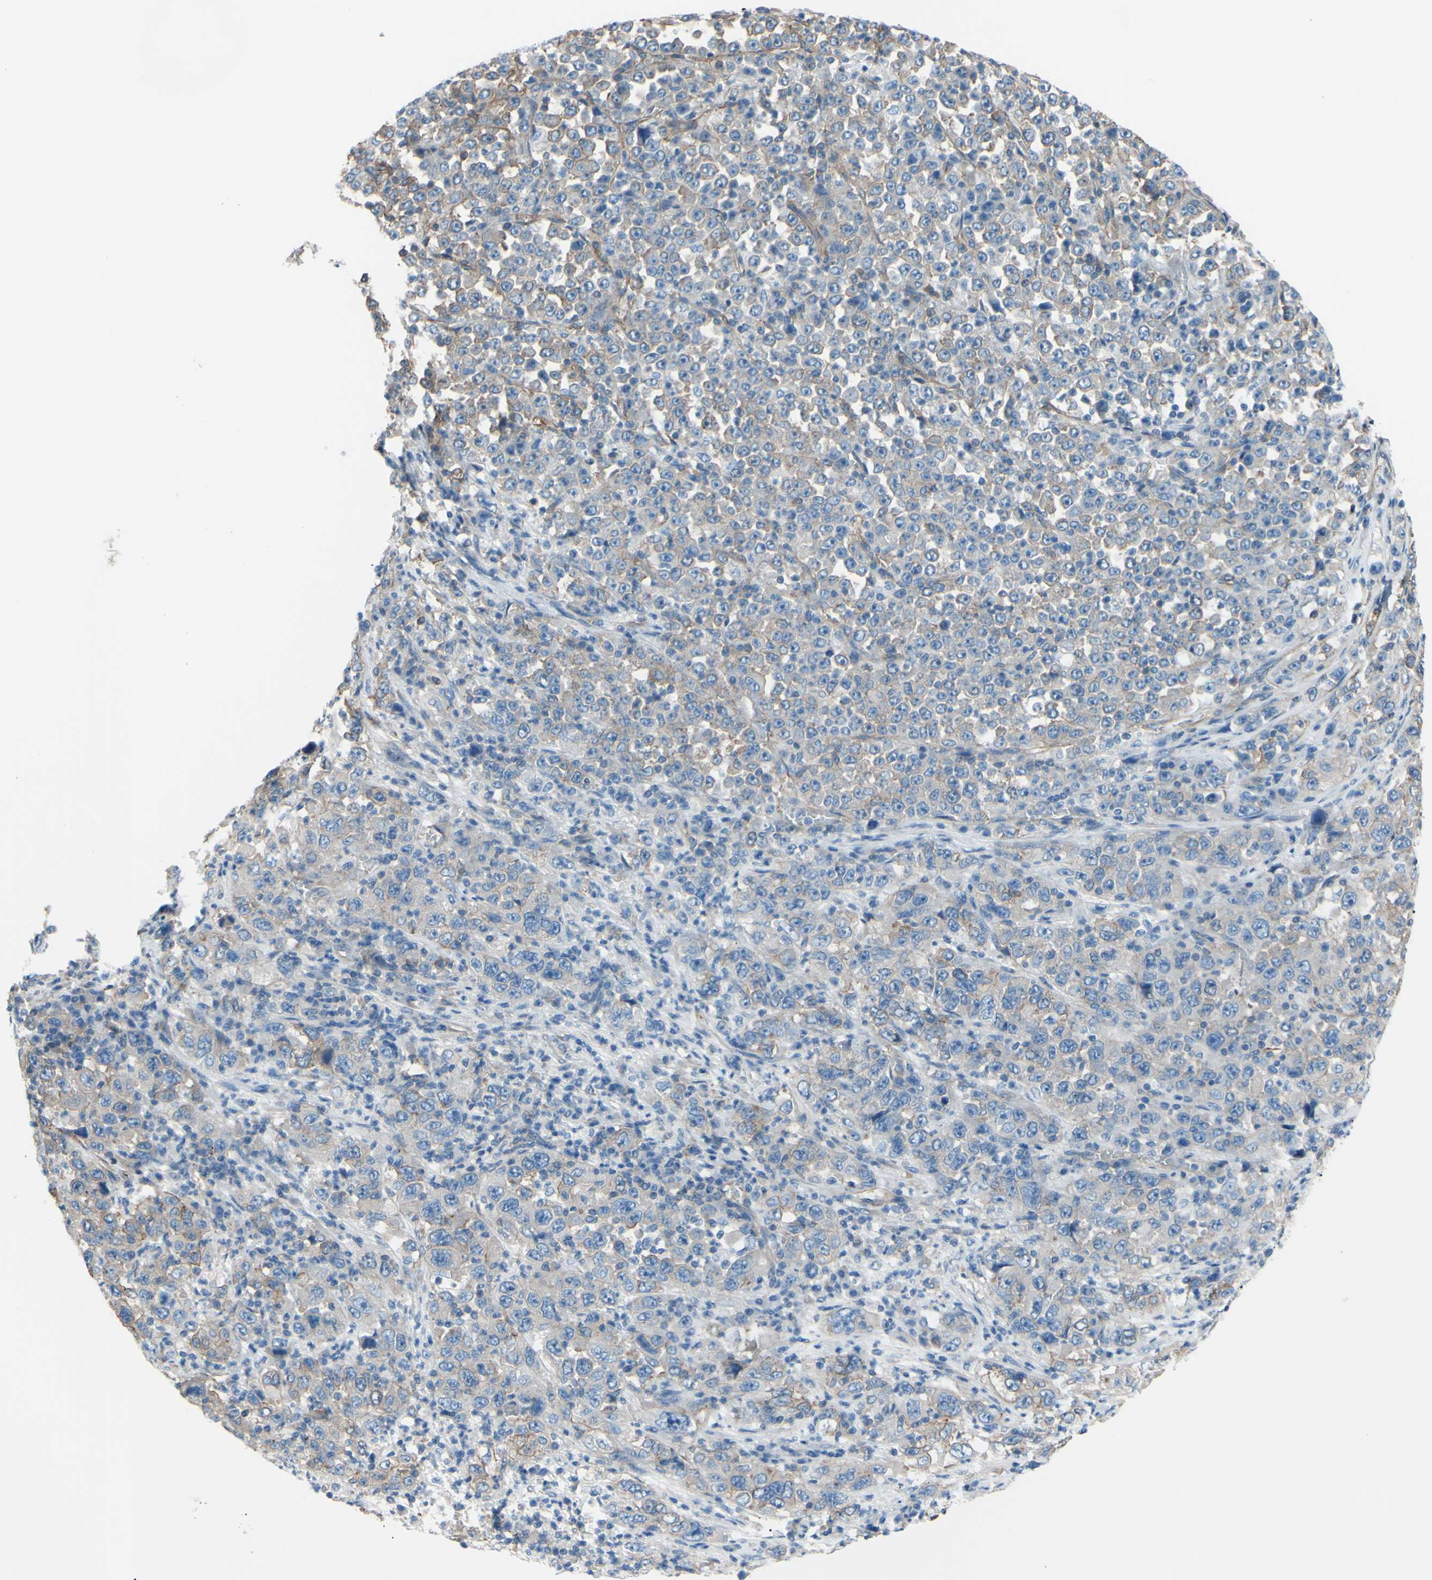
{"staining": {"intensity": "weak", "quantity": ">75%", "location": "cytoplasmic/membranous"}, "tissue": "stomach cancer", "cell_type": "Tumor cells", "image_type": "cancer", "snomed": [{"axis": "morphology", "description": "Normal tissue, NOS"}, {"axis": "morphology", "description": "Adenocarcinoma, NOS"}, {"axis": "topography", "description": "Stomach, upper"}, {"axis": "topography", "description": "Stomach"}], "caption": "IHC micrograph of human stomach cancer (adenocarcinoma) stained for a protein (brown), which exhibits low levels of weak cytoplasmic/membranous staining in approximately >75% of tumor cells.", "gene": "ADD1", "patient": {"sex": "male", "age": 59}}